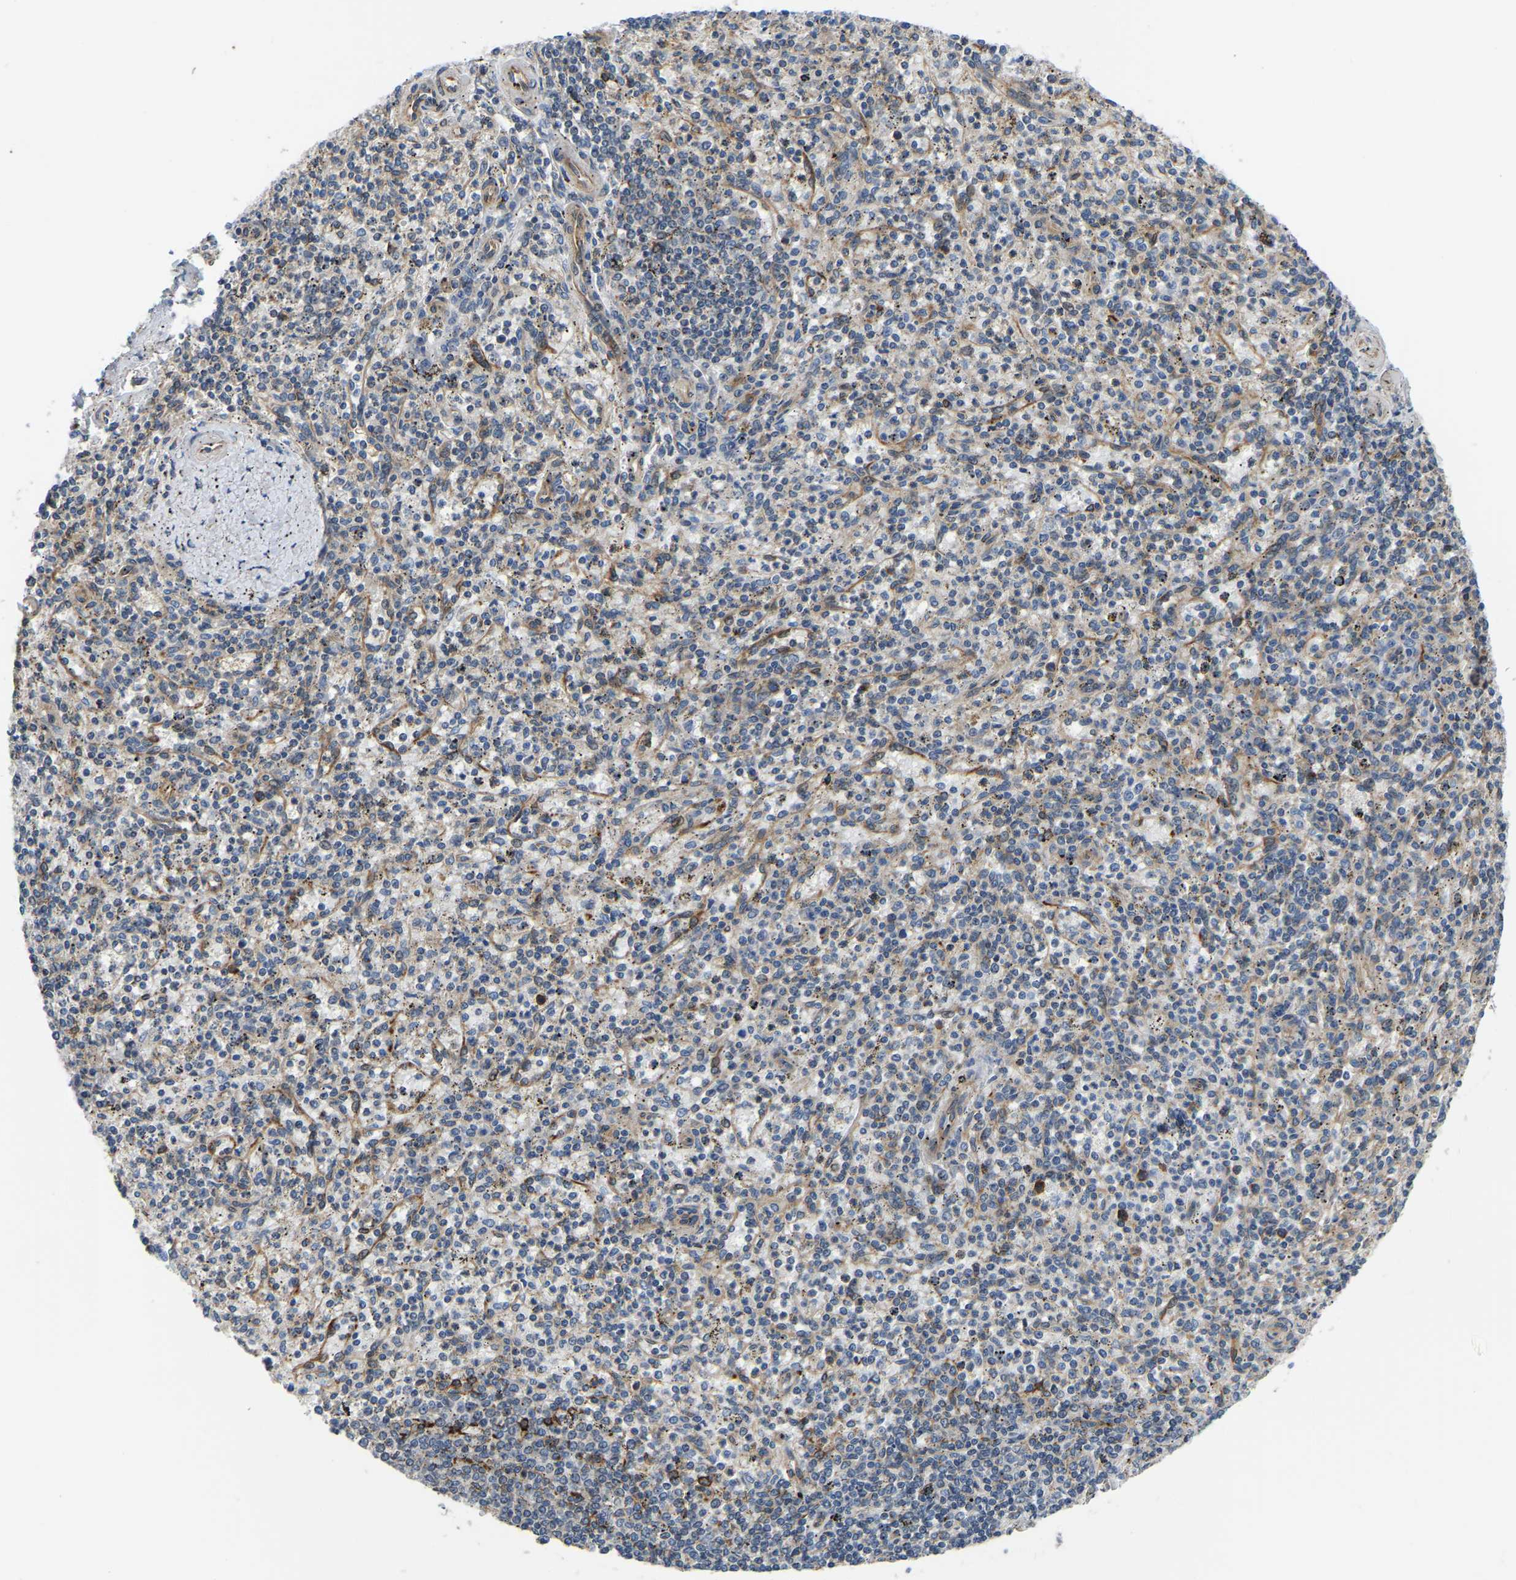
{"staining": {"intensity": "moderate", "quantity": "<25%", "location": "cytoplasmic/membranous"}, "tissue": "spleen", "cell_type": "Cells in red pulp", "image_type": "normal", "snomed": [{"axis": "morphology", "description": "Normal tissue, NOS"}, {"axis": "topography", "description": "Spleen"}], "caption": "Moderate cytoplasmic/membranous staining for a protein is seen in approximately <25% of cells in red pulp of unremarkable spleen using IHC.", "gene": "ARL6IP5", "patient": {"sex": "male", "age": 72}}